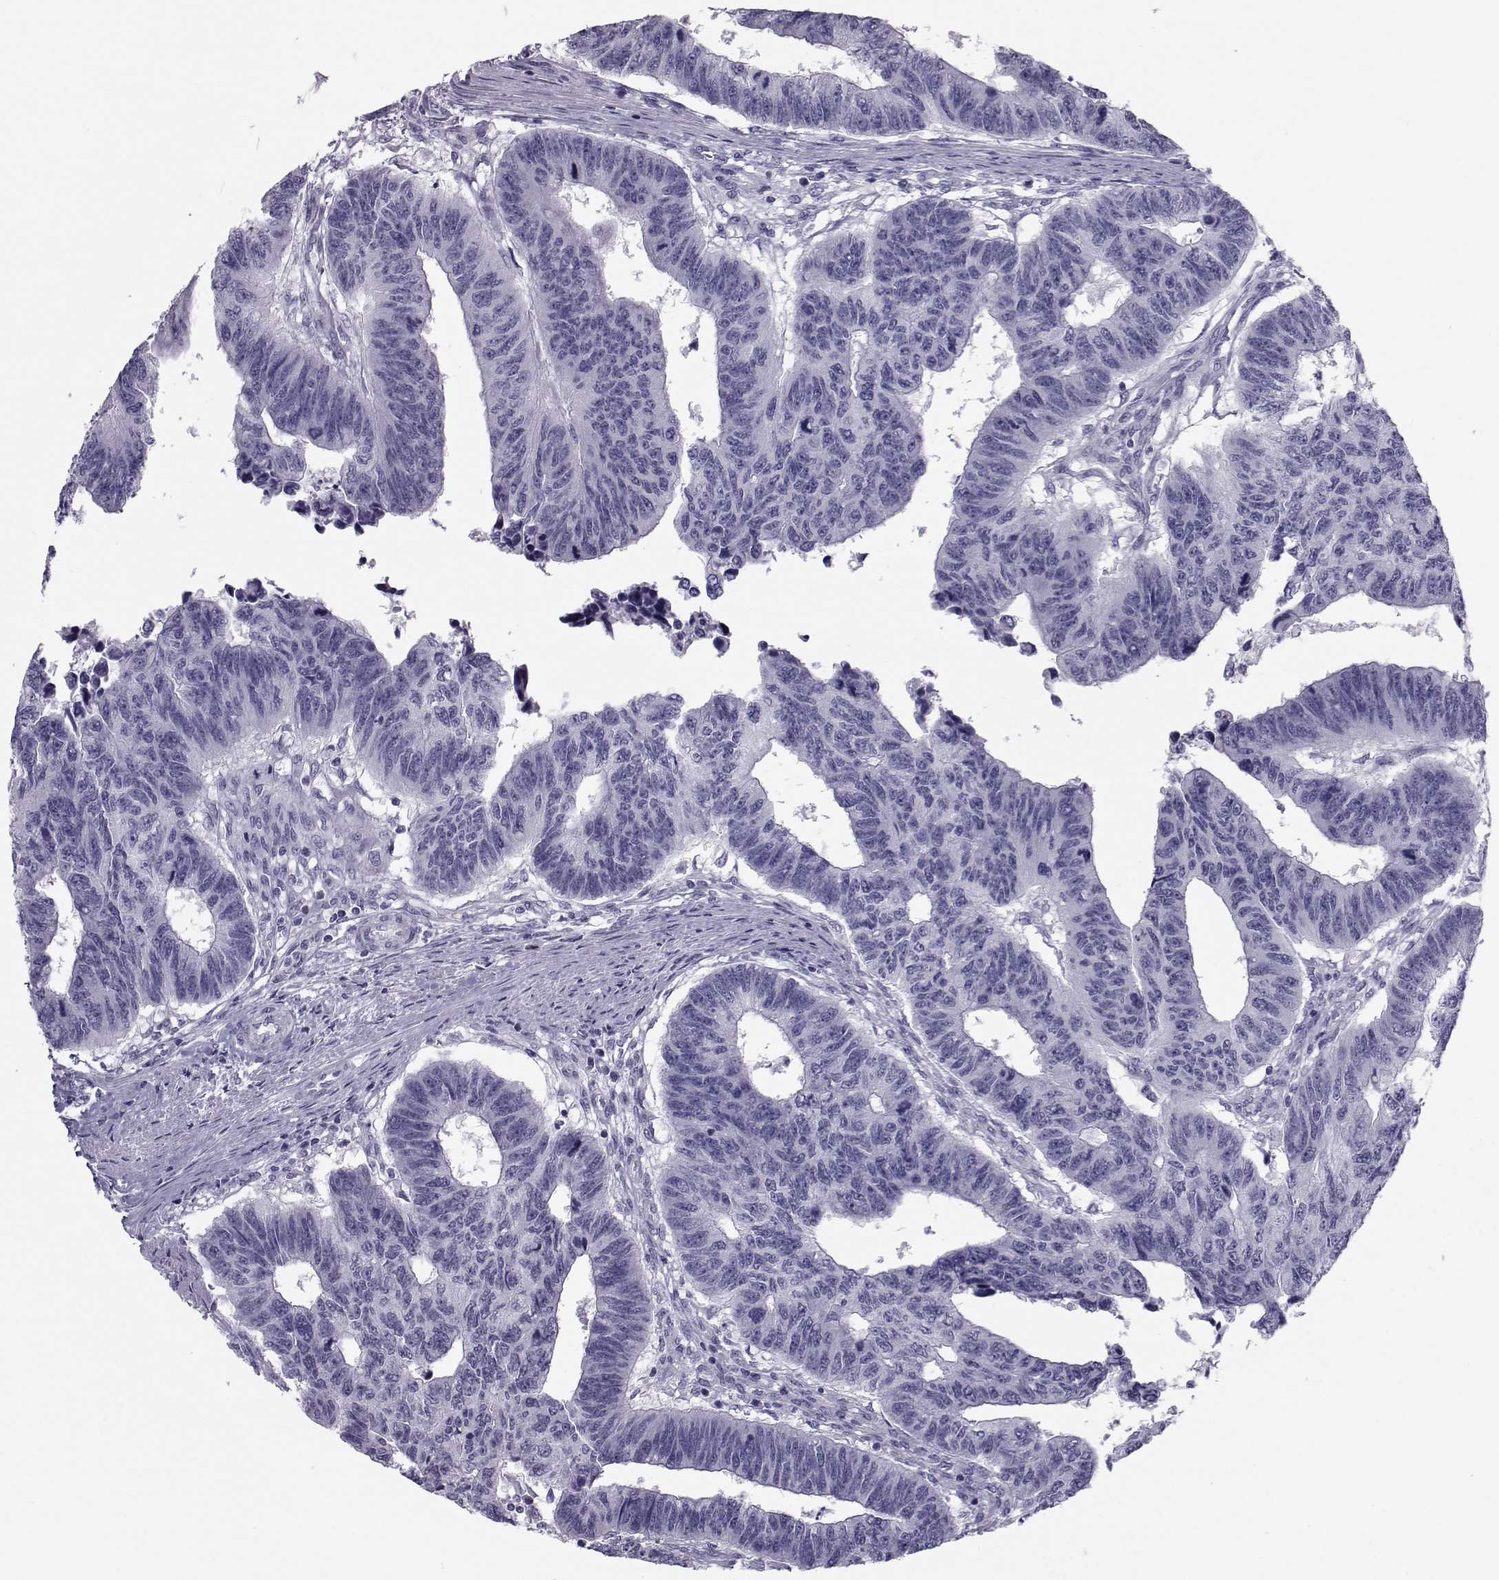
{"staining": {"intensity": "negative", "quantity": "none", "location": "none"}, "tissue": "colorectal cancer", "cell_type": "Tumor cells", "image_type": "cancer", "snomed": [{"axis": "morphology", "description": "Adenocarcinoma, NOS"}, {"axis": "topography", "description": "Rectum"}], "caption": "Protein analysis of colorectal cancer exhibits no significant positivity in tumor cells.", "gene": "GARIN3", "patient": {"sex": "female", "age": 85}}